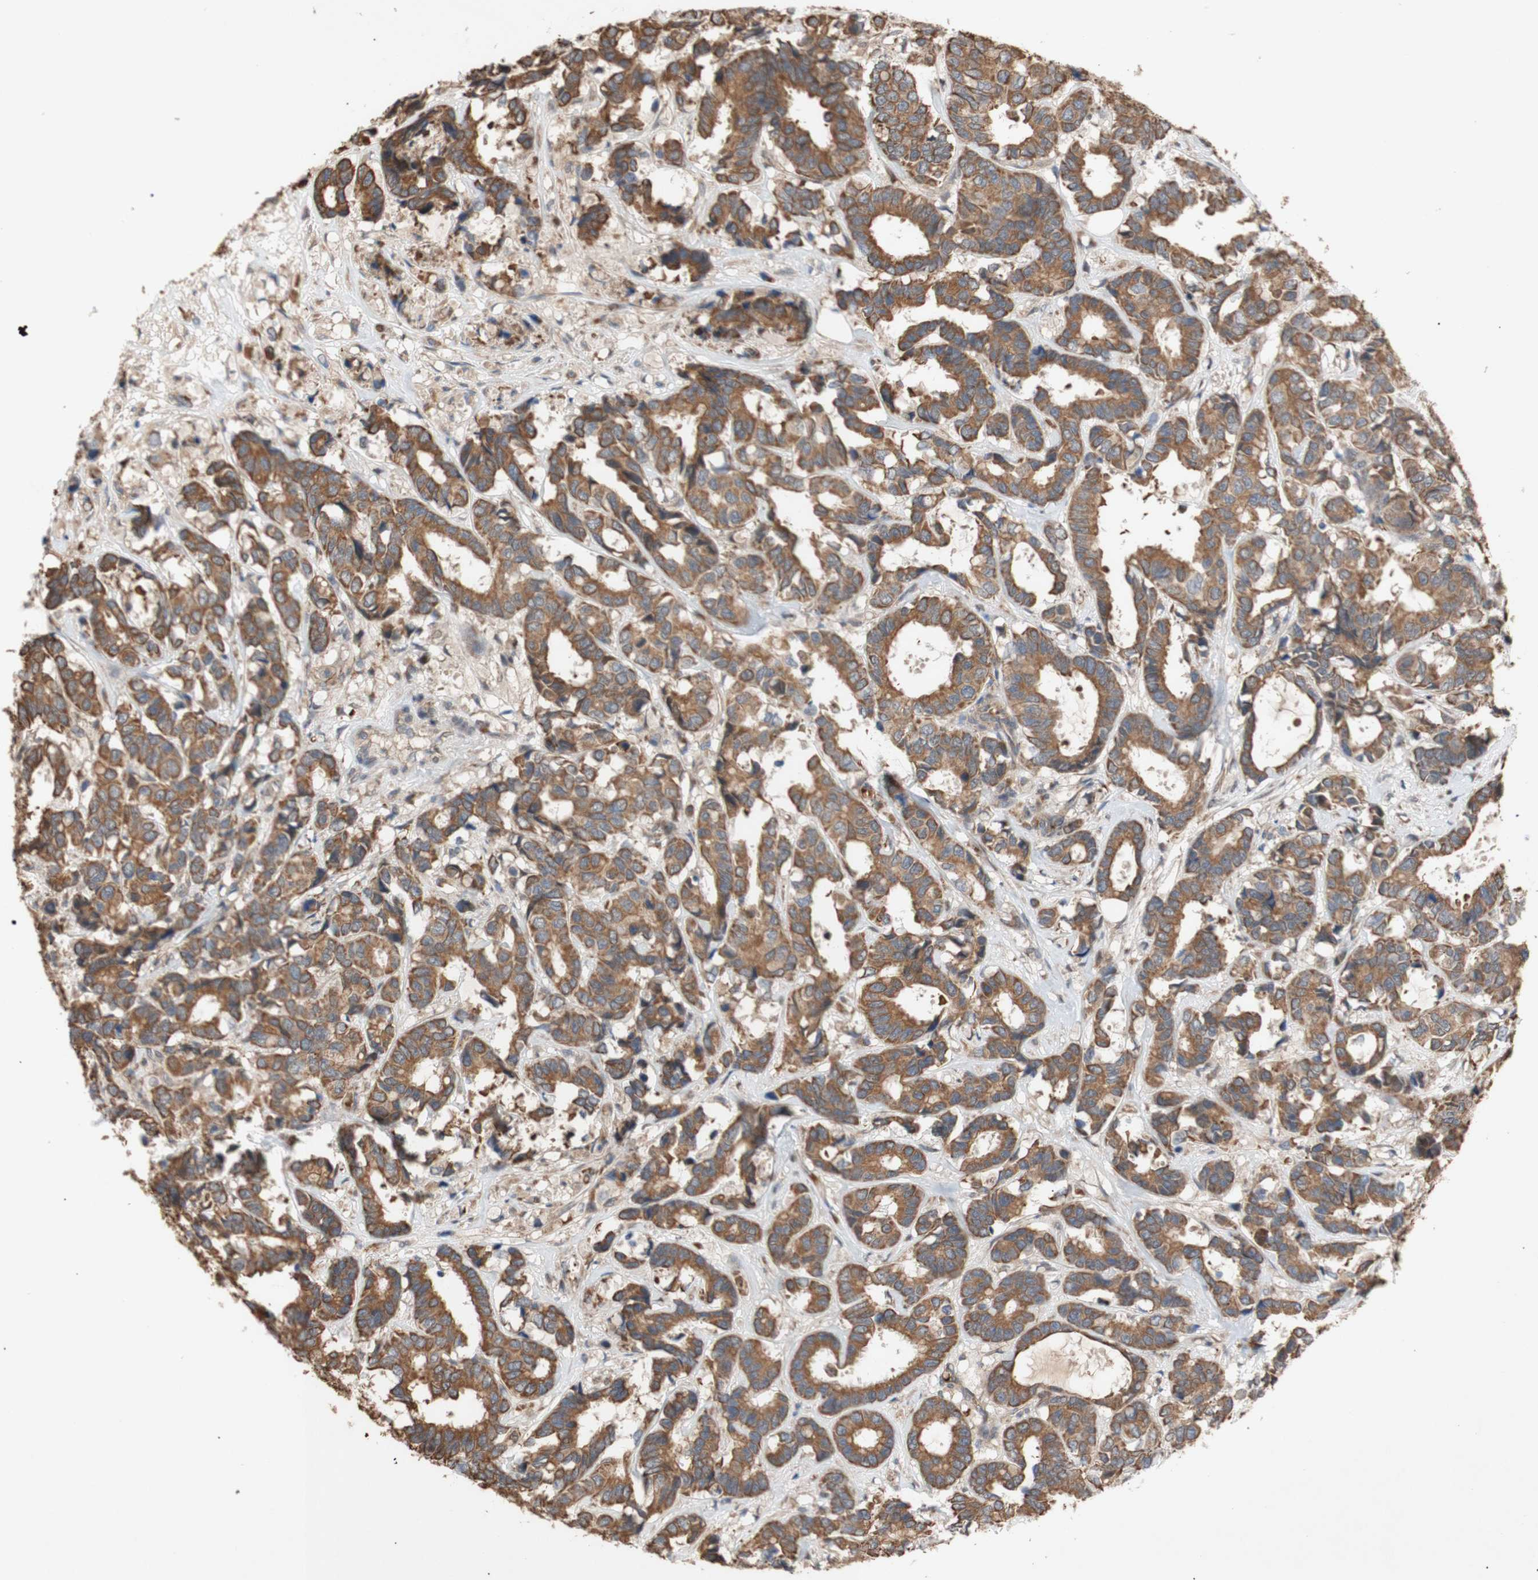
{"staining": {"intensity": "moderate", "quantity": ">75%", "location": "cytoplasmic/membranous"}, "tissue": "breast cancer", "cell_type": "Tumor cells", "image_type": "cancer", "snomed": [{"axis": "morphology", "description": "Duct carcinoma"}, {"axis": "topography", "description": "Breast"}], "caption": "Immunohistochemistry (IHC) image of neoplastic tissue: human breast cancer (invasive ductal carcinoma) stained using IHC reveals medium levels of moderate protein expression localized specifically in the cytoplasmic/membranous of tumor cells, appearing as a cytoplasmic/membranous brown color.", "gene": "PKN1", "patient": {"sex": "female", "age": 87}}